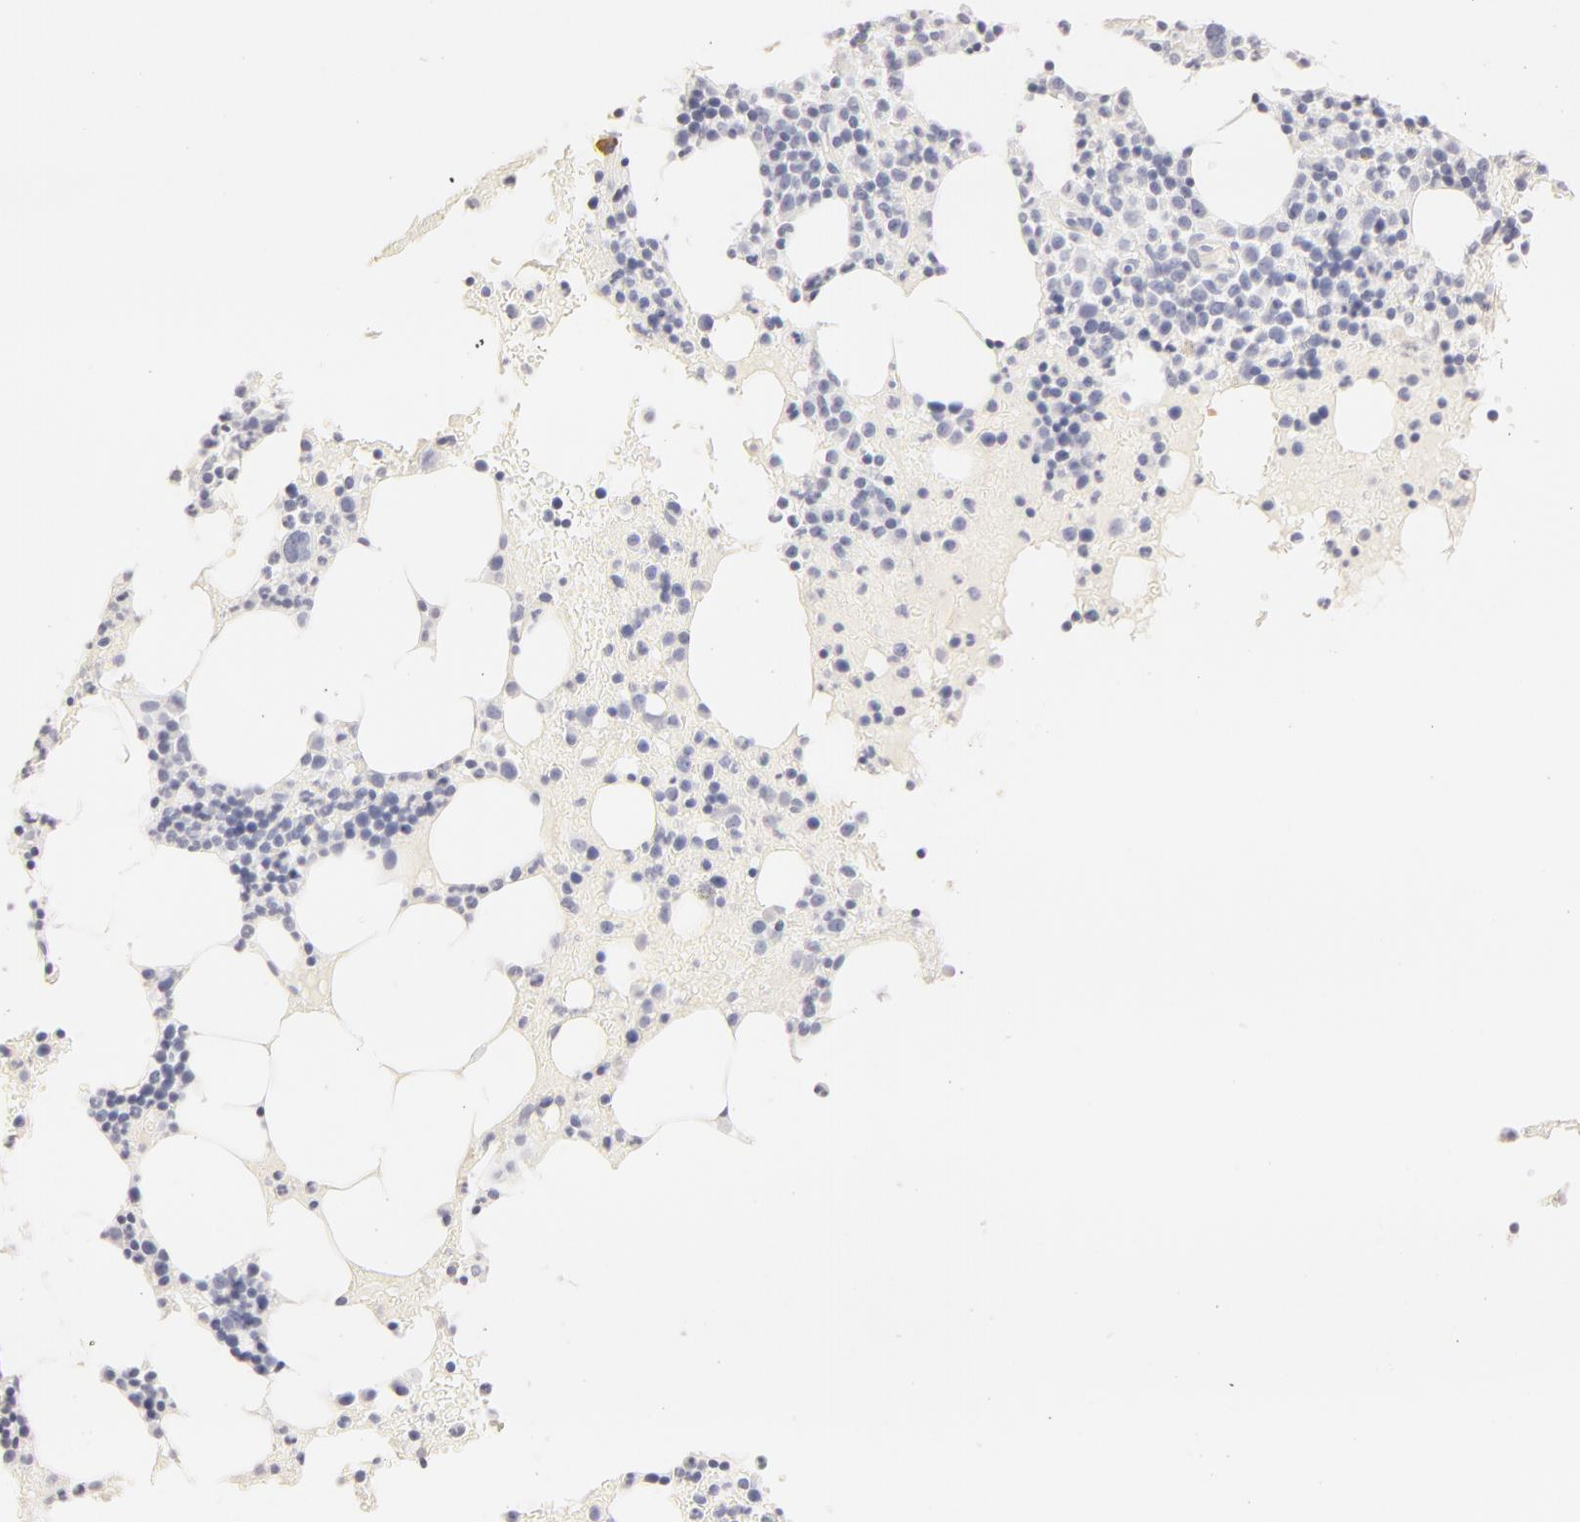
{"staining": {"intensity": "negative", "quantity": "none", "location": "none"}, "tissue": "bone marrow", "cell_type": "Hematopoietic cells", "image_type": "normal", "snomed": [{"axis": "morphology", "description": "Normal tissue, NOS"}, {"axis": "topography", "description": "Bone marrow"}], "caption": "High power microscopy image of an IHC histopathology image of unremarkable bone marrow, revealing no significant expression in hematopoietic cells. Nuclei are stained in blue.", "gene": "LGALS7B", "patient": {"sex": "female", "age": 88}}